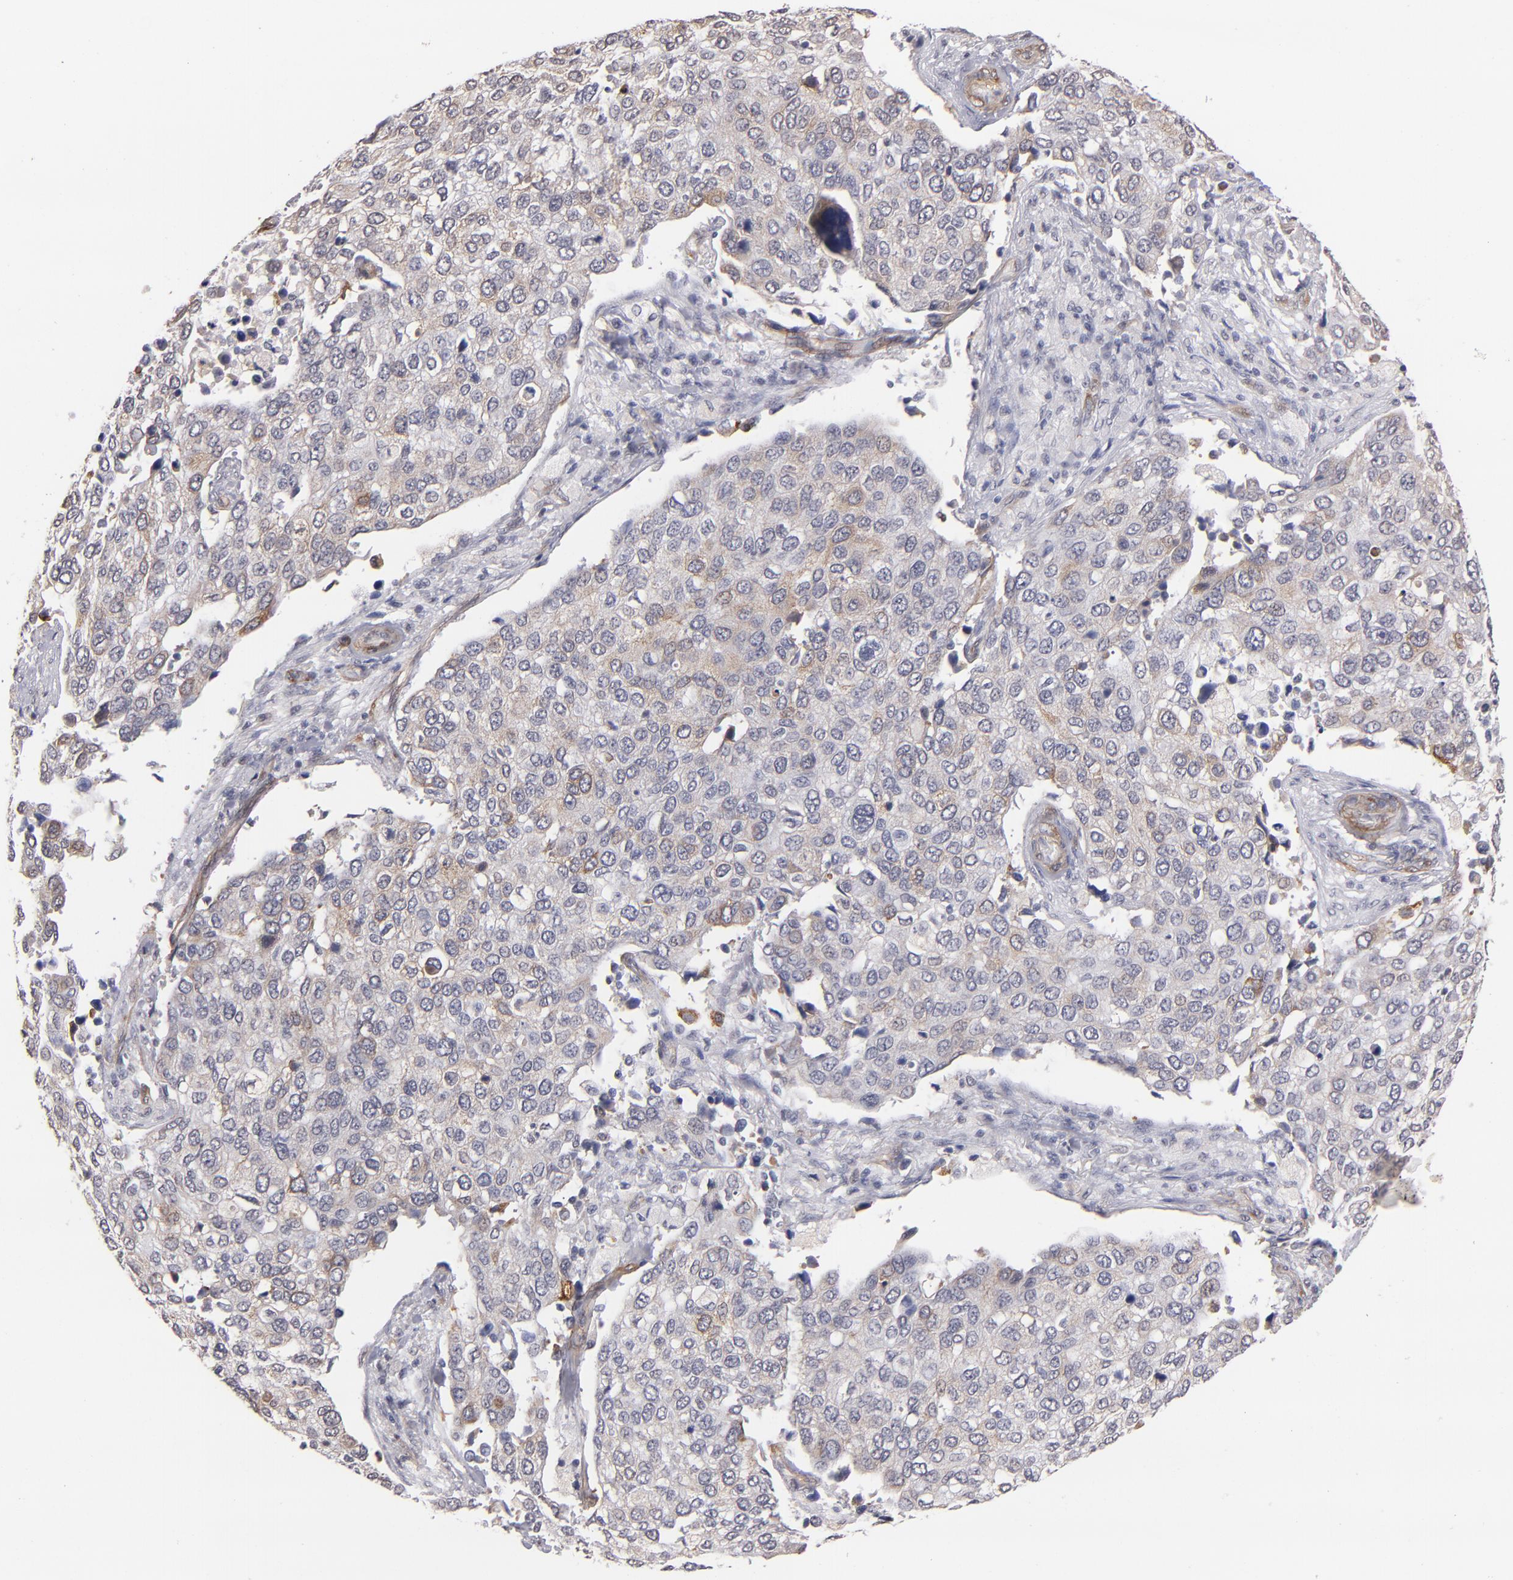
{"staining": {"intensity": "weak", "quantity": "25%-75%", "location": "cytoplasmic/membranous"}, "tissue": "cervical cancer", "cell_type": "Tumor cells", "image_type": "cancer", "snomed": [{"axis": "morphology", "description": "Squamous cell carcinoma, NOS"}, {"axis": "topography", "description": "Cervix"}], "caption": "Protein staining of cervical cancer (squamous cell carcinoma) tissue exhibits weak cytoplasmic/membranous positivity in approximately 25%-75% of tumor cells.", "gene": "LAMC1", "patient": {"sex": "female", "age": 54}}